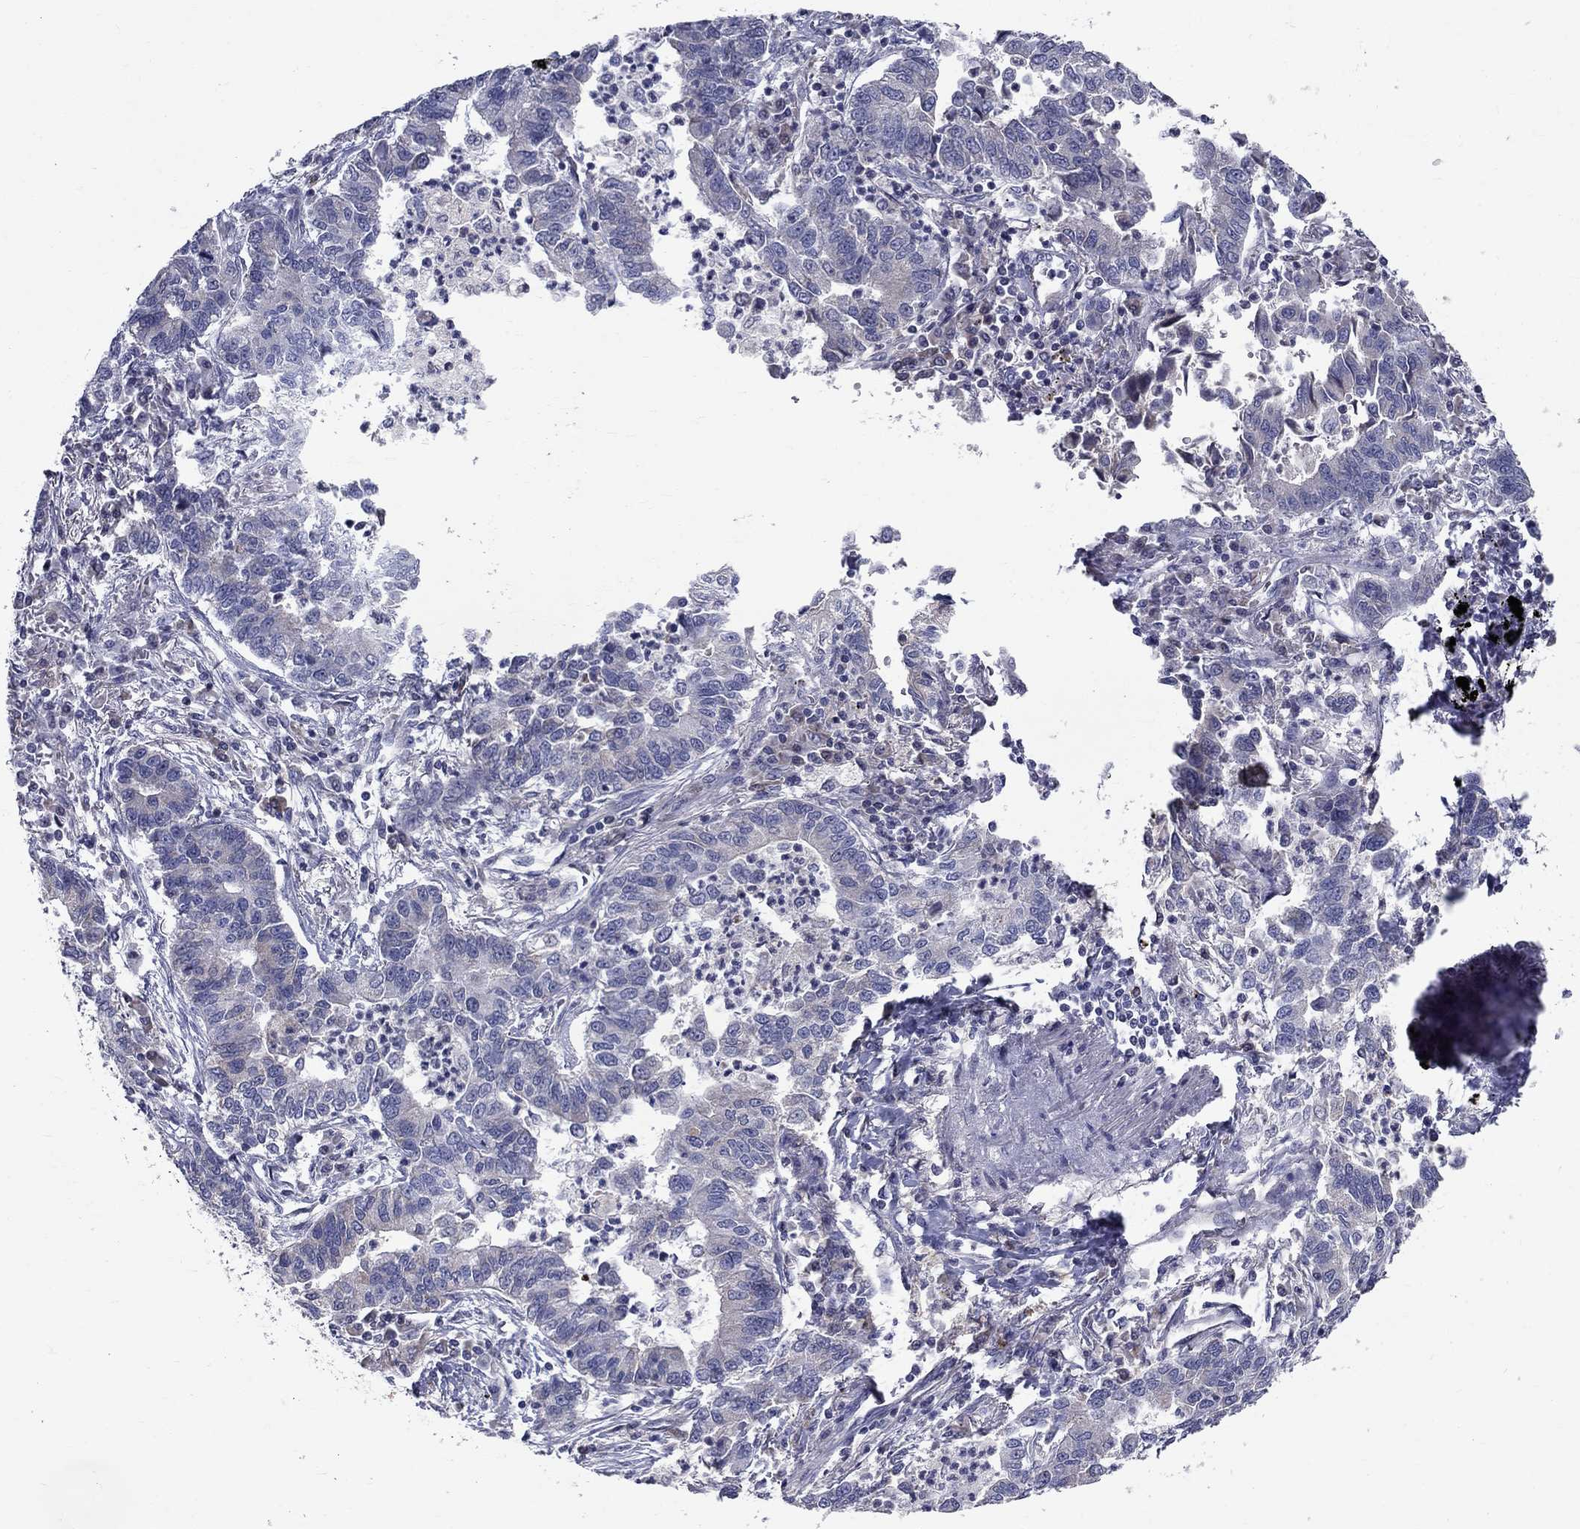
{"staining": {"intensity": "negative", "quantity": "none", "location": "none"}, "tissue": "lung cancer", "cell_type": "Tumor cells", "image_type": "cancer", "snomed": [{"axis": "morphology", "description": "Adenocarcinoma, NOS"}, {"axis": "topography", "description": "Lung"}], "caption": "The immunohistochemistry (IHC) image has no significant positivity in tumor cells of adenocarcinoma (lung) tissue. (DAB (3,3'-diaminobenzidine) immunohistochemistry (IHC) visualized using brightfield microscopy, high magnification).", "gene": "SLC4A10", "patient": {"sex": "female", "age": 57}}